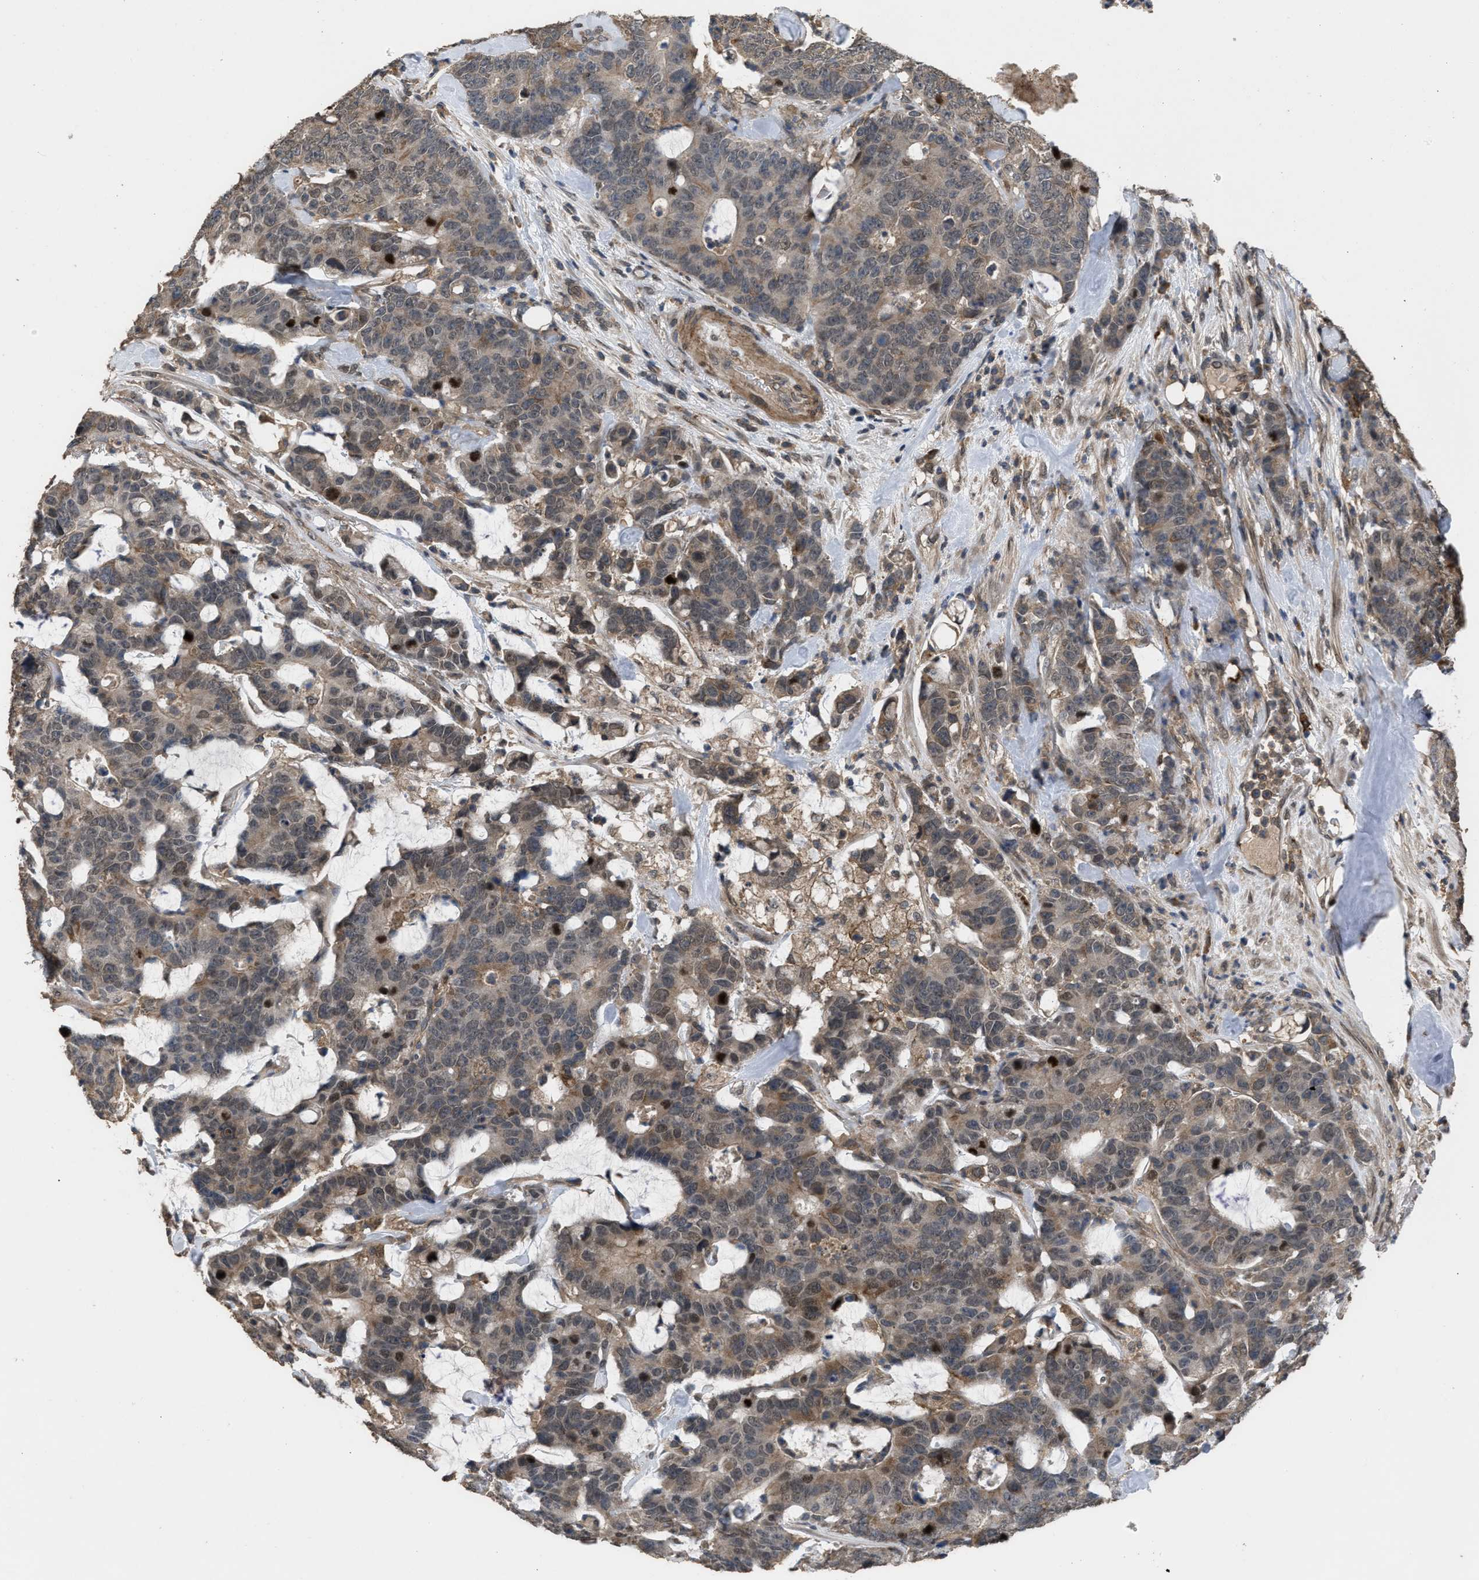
{"staining": {"intensity": "moderate", "quantity": ">75%", "location": "cytoplasmic/membranous"}, "tissue": "colorectal cancer", "cell_type": "Tumor cells", "image_type": "cancer", "snomed": [{"axis": "morphology", "description": "Adenocarcinoma, NOS"}, {"axis": "topography", "description": "Colon"}], "caption": "High-power microscopy captured an immunohistochemistry (IHC) micrograph of colorectal cancer, revealing moderate cytoplasmic/membranous expression in approximately >75% of tumor cells. (brown staining indicates protein expression, while blue staining denotes nuclei).", "gene": "UTRN", "patient": {"sex": "female", "age": 86}}